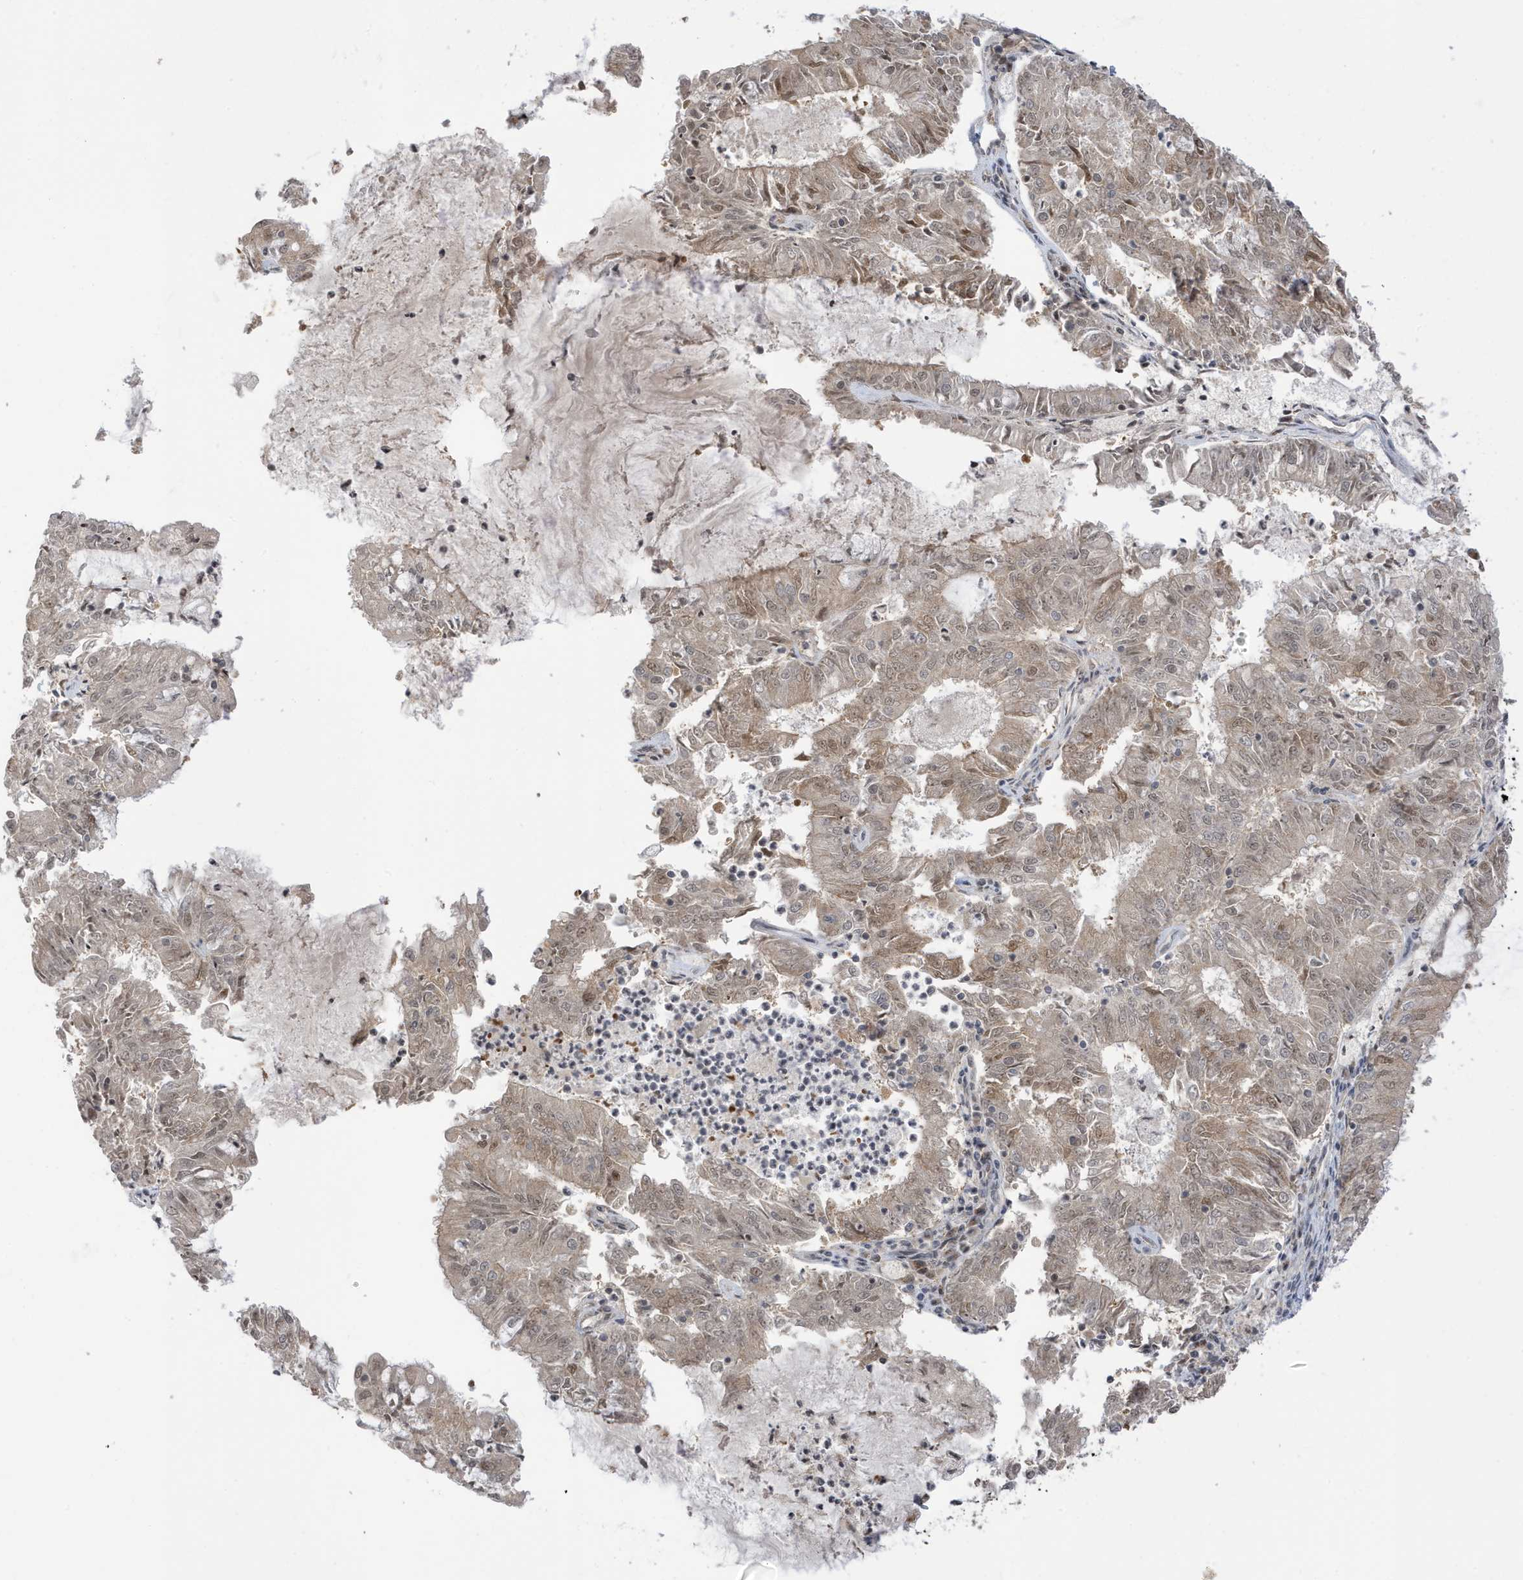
{"staining": {"intensity": "weak", "quantity": ">75%", "location": "cytoplasmic/membranous,nuclear"}, "tissue": "endometrial cancer", "cell_type": "Tumor cells", "image_type": "cancer", "snomed": [{"axis": "morphology", "description": "Adenocarcinoma, NOS"}, {"axis": "topography", "description": "Endometrium"}], "caption": "Immunohistochemical staining of adenocarcinoma (endometrial) displays low levels of weak cytoplasmic/membranous and nuclear expression in about >75% of tumor cells. Nuclei are stained in blue.", "gene": "TAB3", "patient": {"sex": "female", "age": 57}}